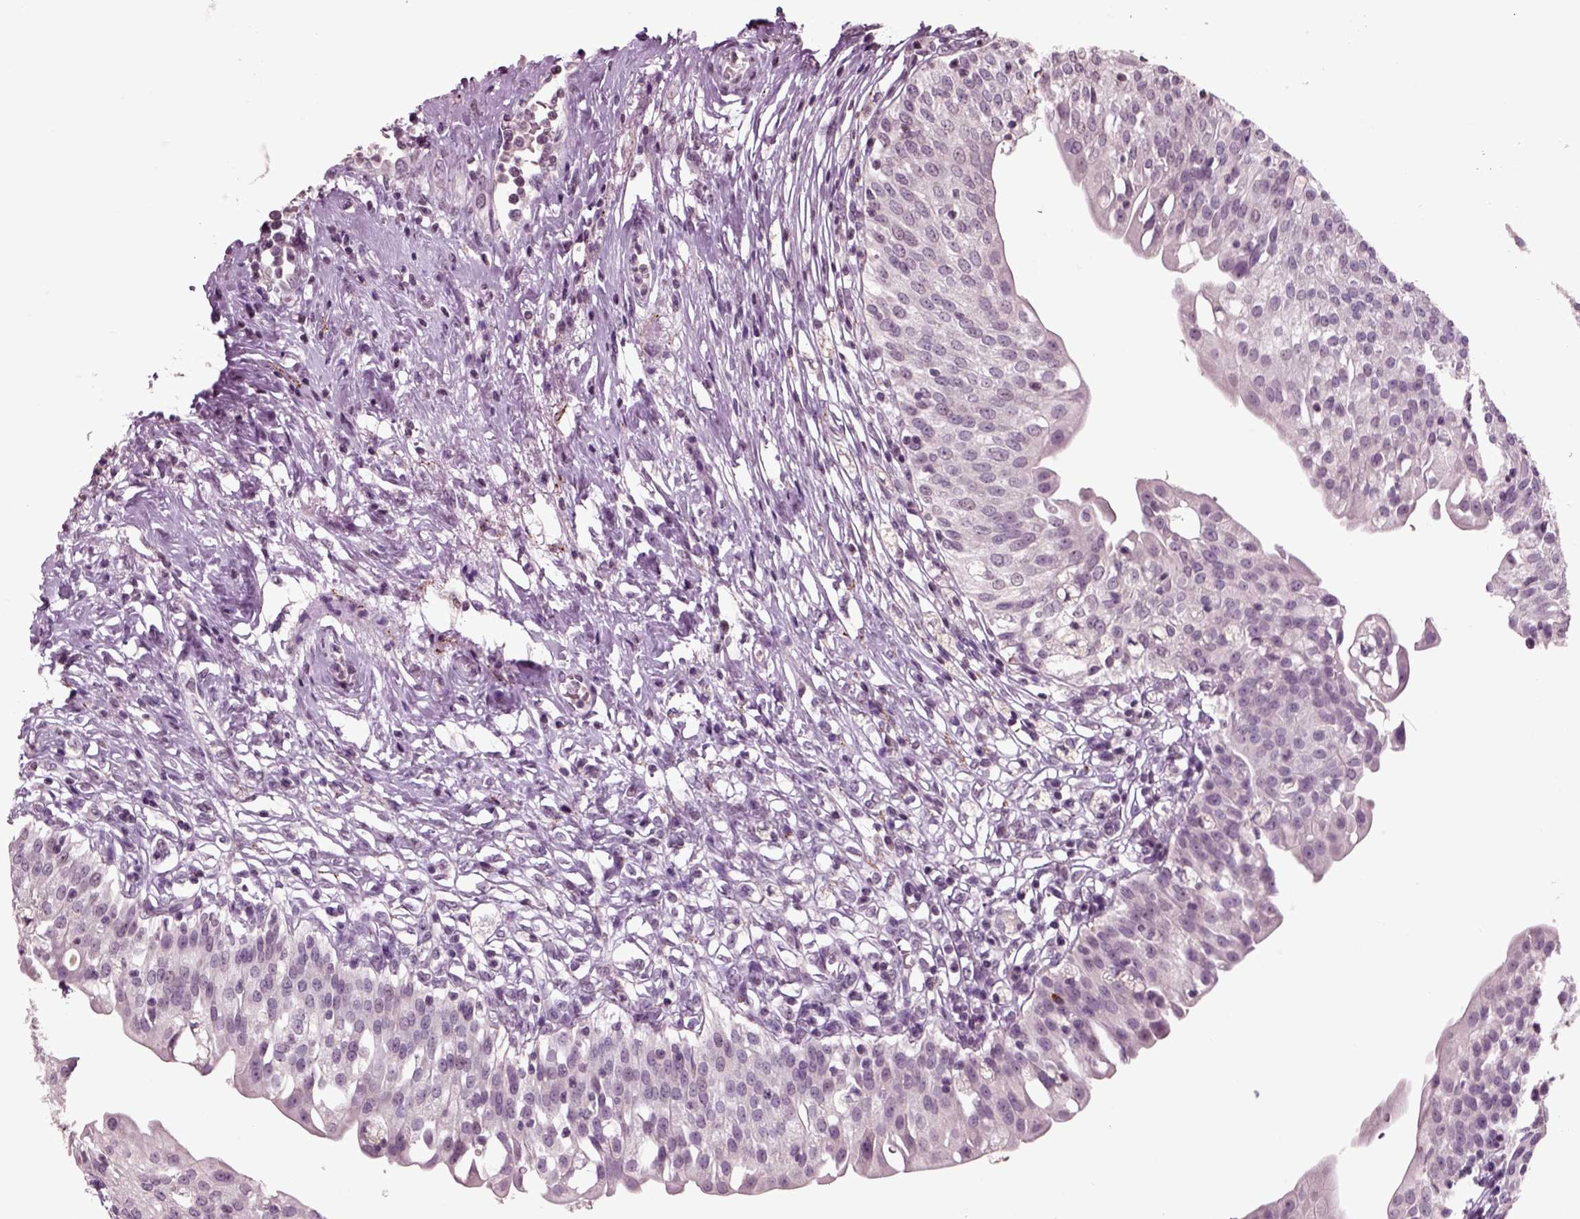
{"staining": {"intensity": "negative", "quantity": "none", "location": "none"}, "tissue": "urinary bladder", "cell_type": "Urothelial cells", "image_type": "normal", "snomed": [{"axis": "morphology", "description": "Normal tissue, NOS"}, {"axis": "topography", "description": "Urinary bladder"}], "caption": "High power microscopy photomicrograph of an IHC image of normal urinary bladder, revealing no significant staining in urothelial cells.", "gene": "CHGB", "patient": {"sex": "male", "age": 76}}